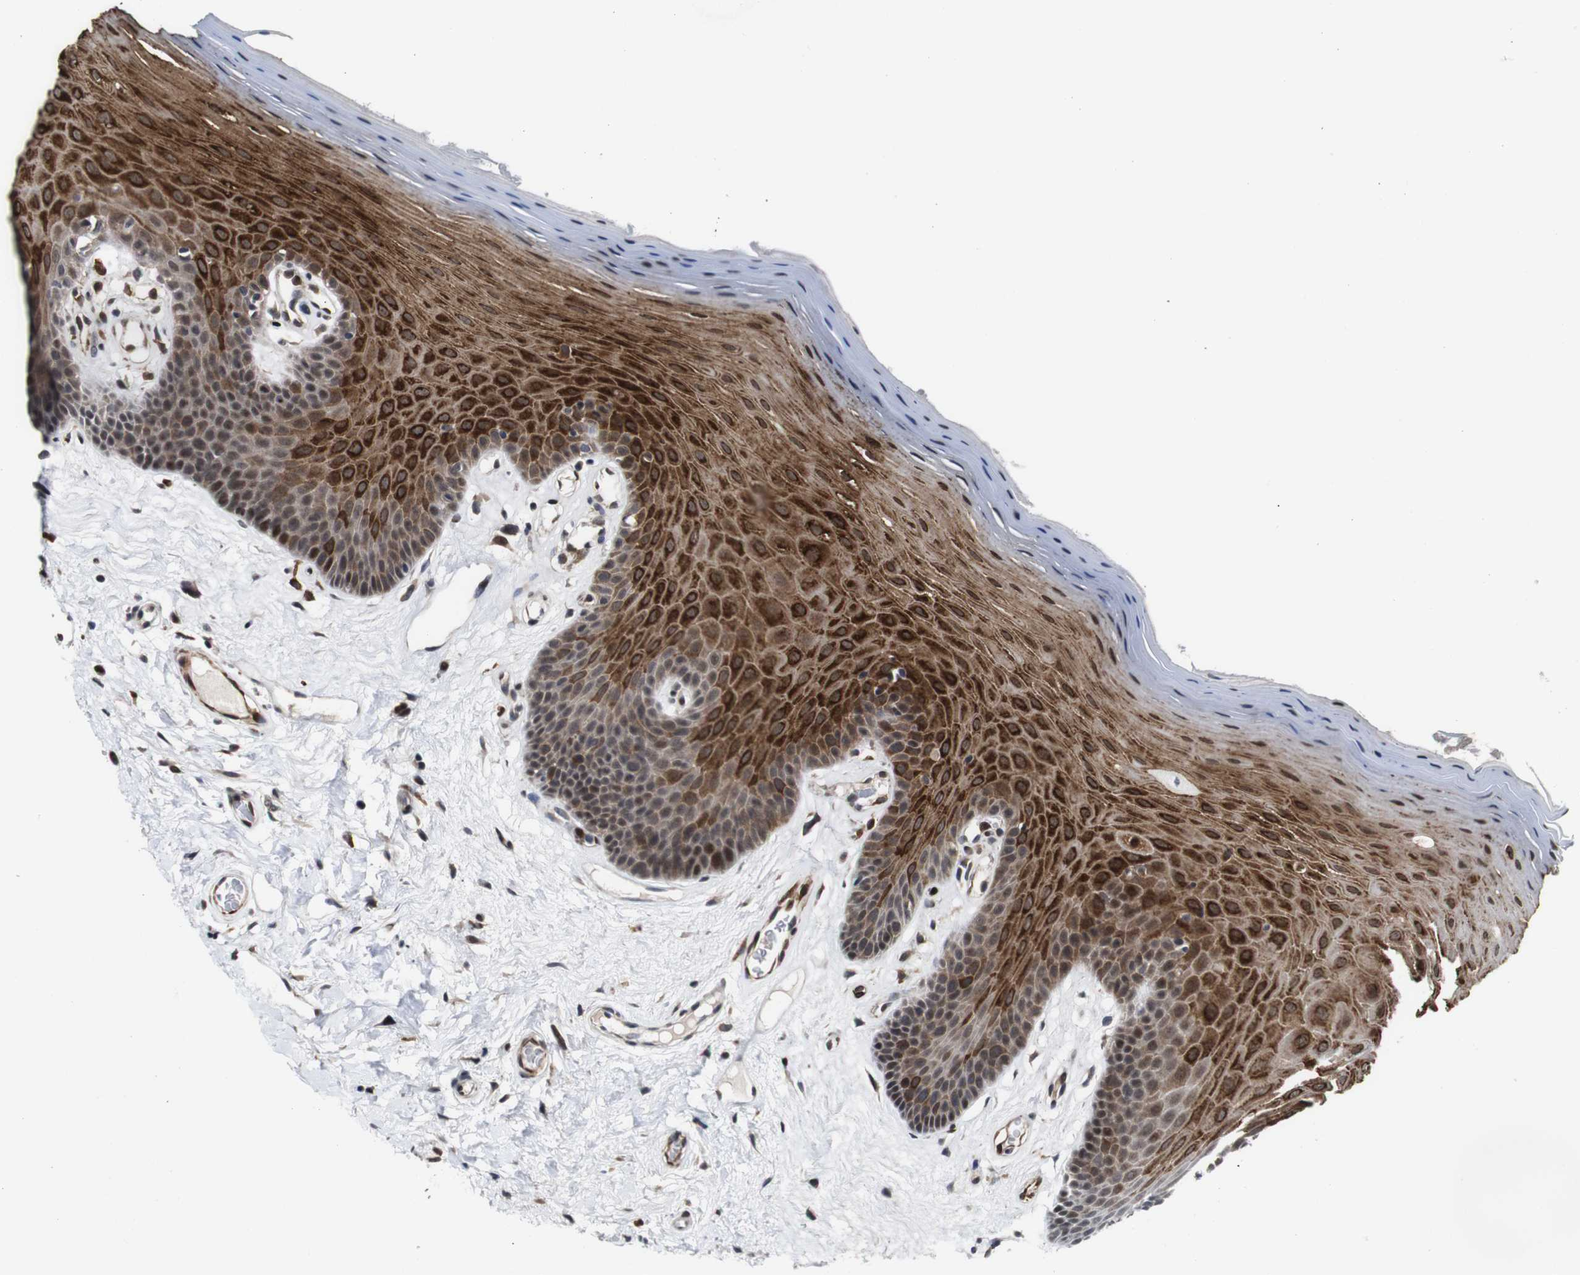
{"staining": {"intensity": "strong", "quantity": "25%-75%", "location": "cytoplasmic/membranous"}, "tissue": "oral mucosa", "cell_type": "Squamous epithelial cells", "image_type": "normal", "snomed": [{"axis": "morphology", "description": "Normal tissue, NOS"}, {"axis": "morphology", "description": "Squamous cell carcinoma, NOS"}, {"axis": "topography", "description": "Skeletal muscle"}, {"axis": "topography", "description": "Adipose tissue"}, {"axis": "topography", "description": "Vascular tissue"}, {"axis": "topography", "description": "Oral tissue"}, {"axis": "topography", "description": "Peripheral nerve tissue"}, {"axis": "topography", "description": "Head-Neck"}], "caption": "Strong cytoplasmic/membranous expression is seen in approximately 25%-75% of squamous epithelial cells in normal oral mucosa. (brown staining indicates protein expression, while blue staining denotes nuclei).", "gene": "EIF4G1", "patient": {"sex": "male", "age": 71}}